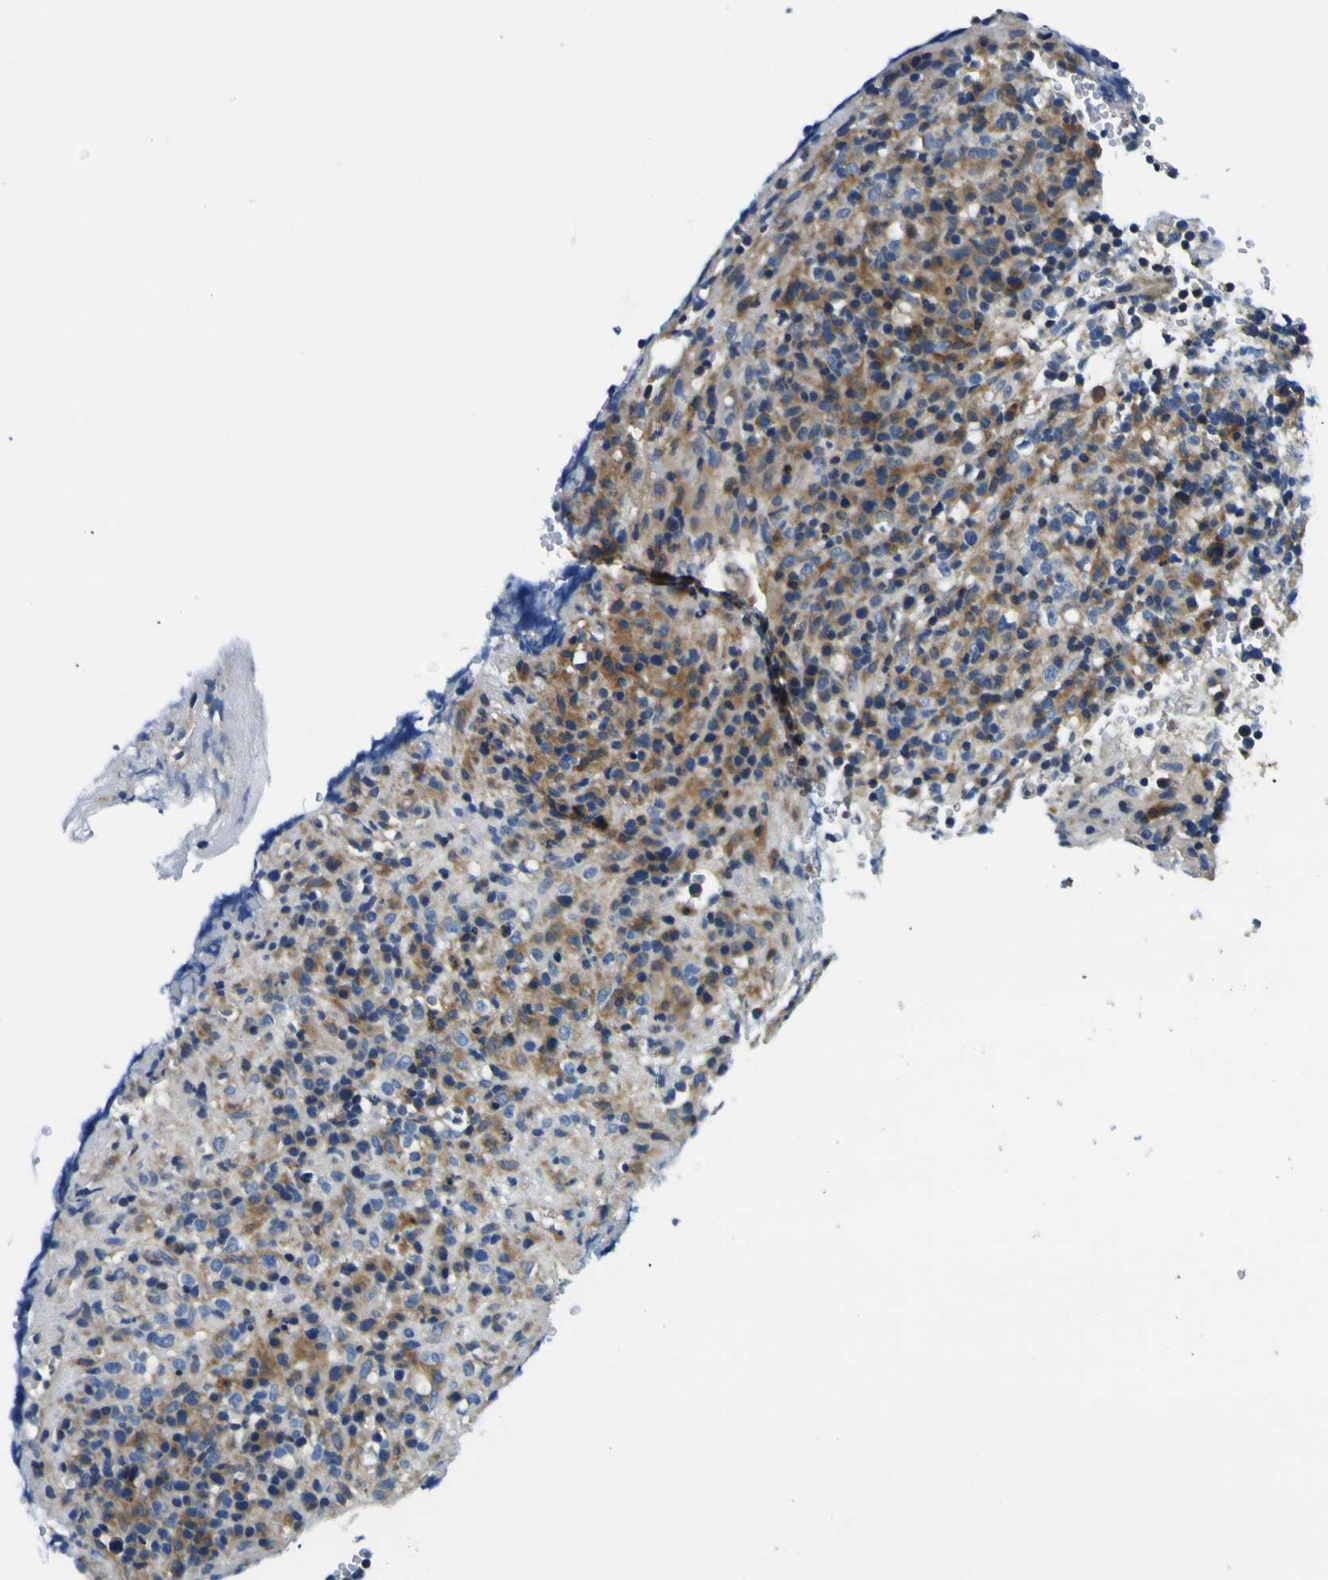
{"staining": {"intensity": "moderate", "quantity": "25%-75%", "location": "cytoplasmic/membranous"}, "tissue": "lymphoma", "cell_type": "Tumor cells", "image_type": "cancer", "snomed": [{"axis": "morphology", "description": "Malignant lymphoma, non-Hodgkin's type, High grade"}, {"axis": "topography", "description": "Lymph node"}], "caption": "About 25%-75% of tumor cells in human lymphoma reveal moderate cytoplasmic/membranous protein expression as visualized by brown immunohistochemical staining.", "gene": "CLSTN1", "patient": {"sex": "female", "age": 76}}